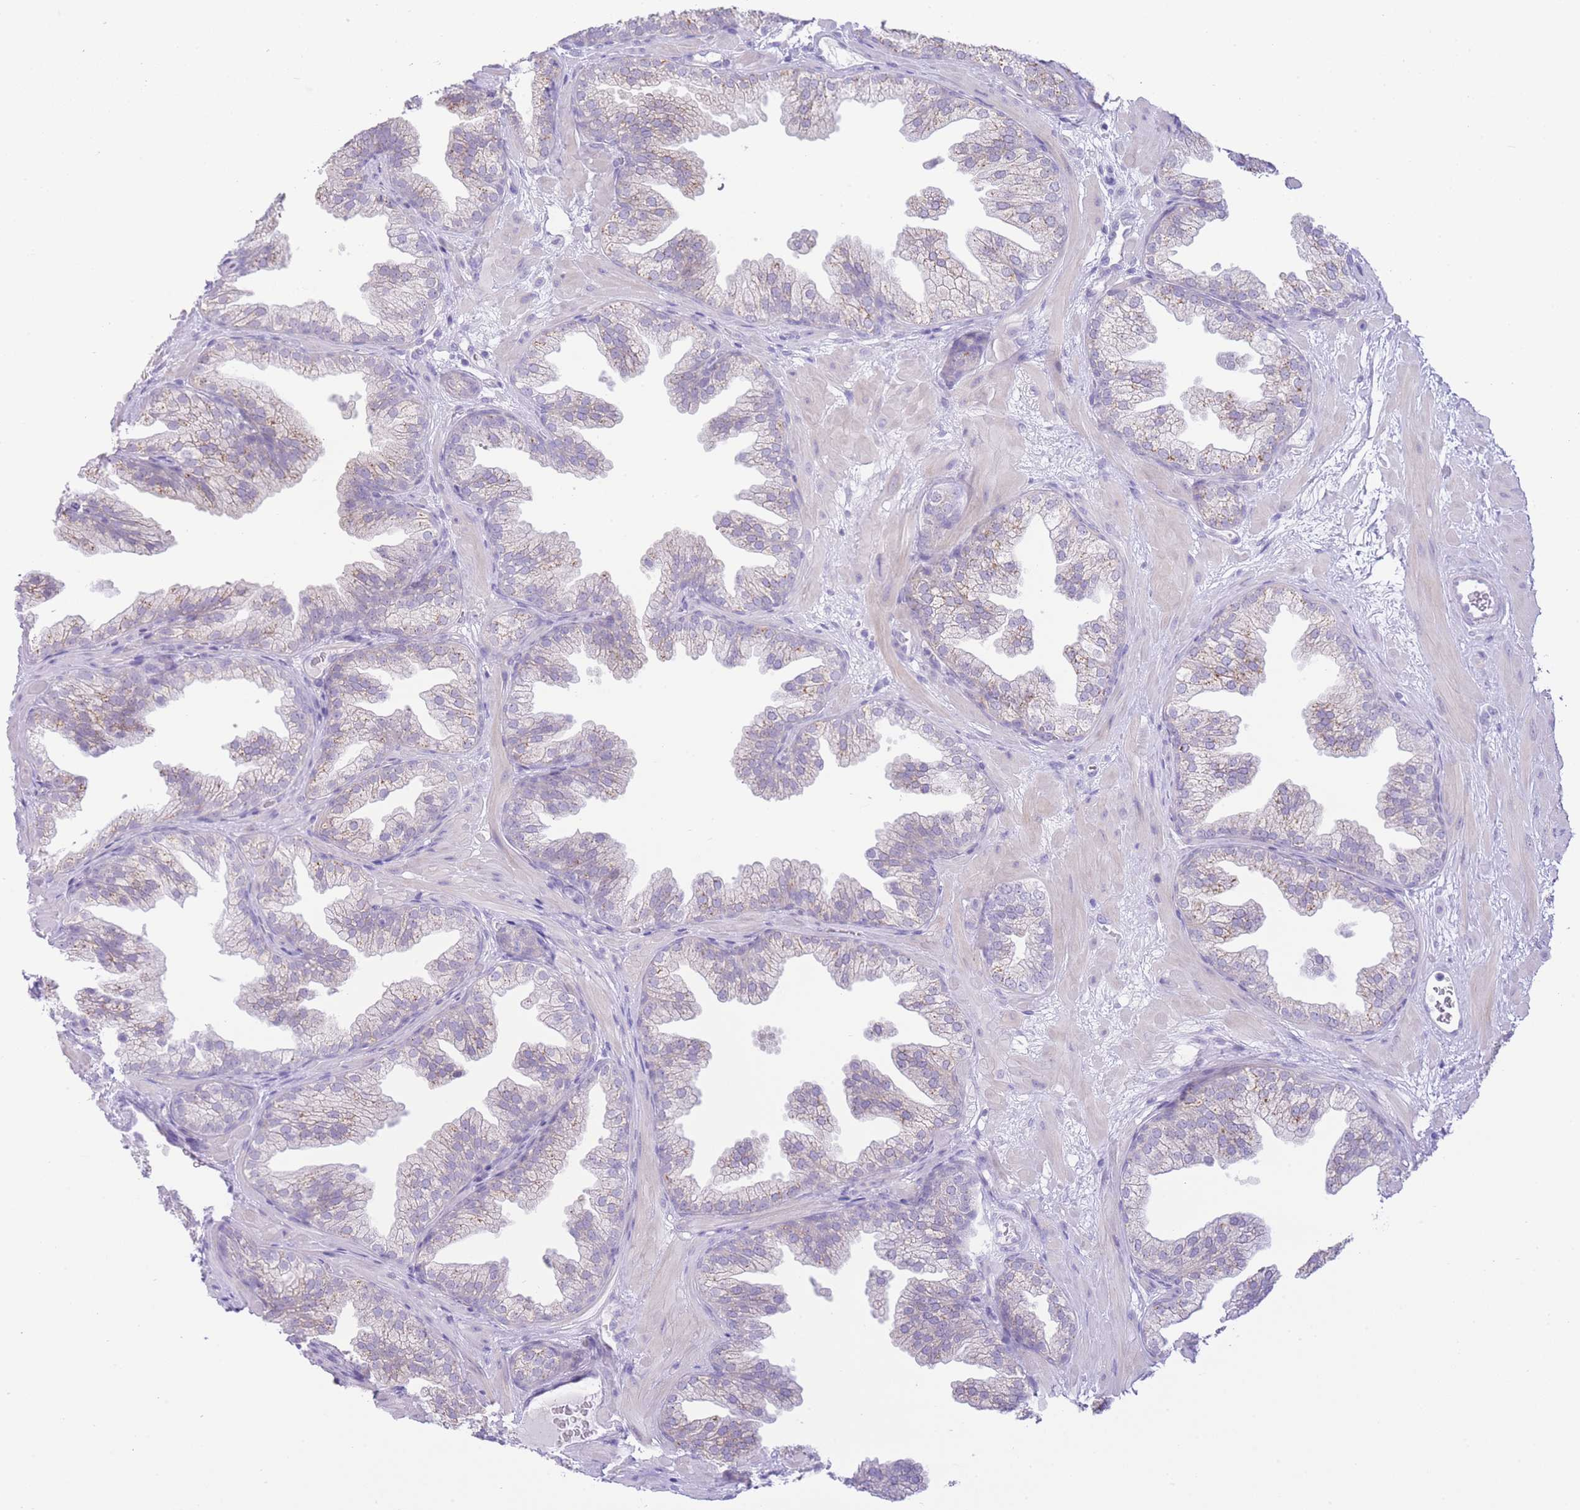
{"staining": {"intensity": "weak", "quantity": "<25%", "location": "cytoplasmic/membranous"}, "tissue": "prostate", "cell_type": "Glandular cells", "image_type": "normal", "snomed": [{"axis": "morphology", "description": "Normal tissue, NOS"}, {"axis": "topography", "description": "Prostate"}], "caption": "An IHC image of normal prostate is shown. There is no staining in glandular cells of prostate.", "gene": "ZNF212", "patient": {"sex": "male", "age": 37}}